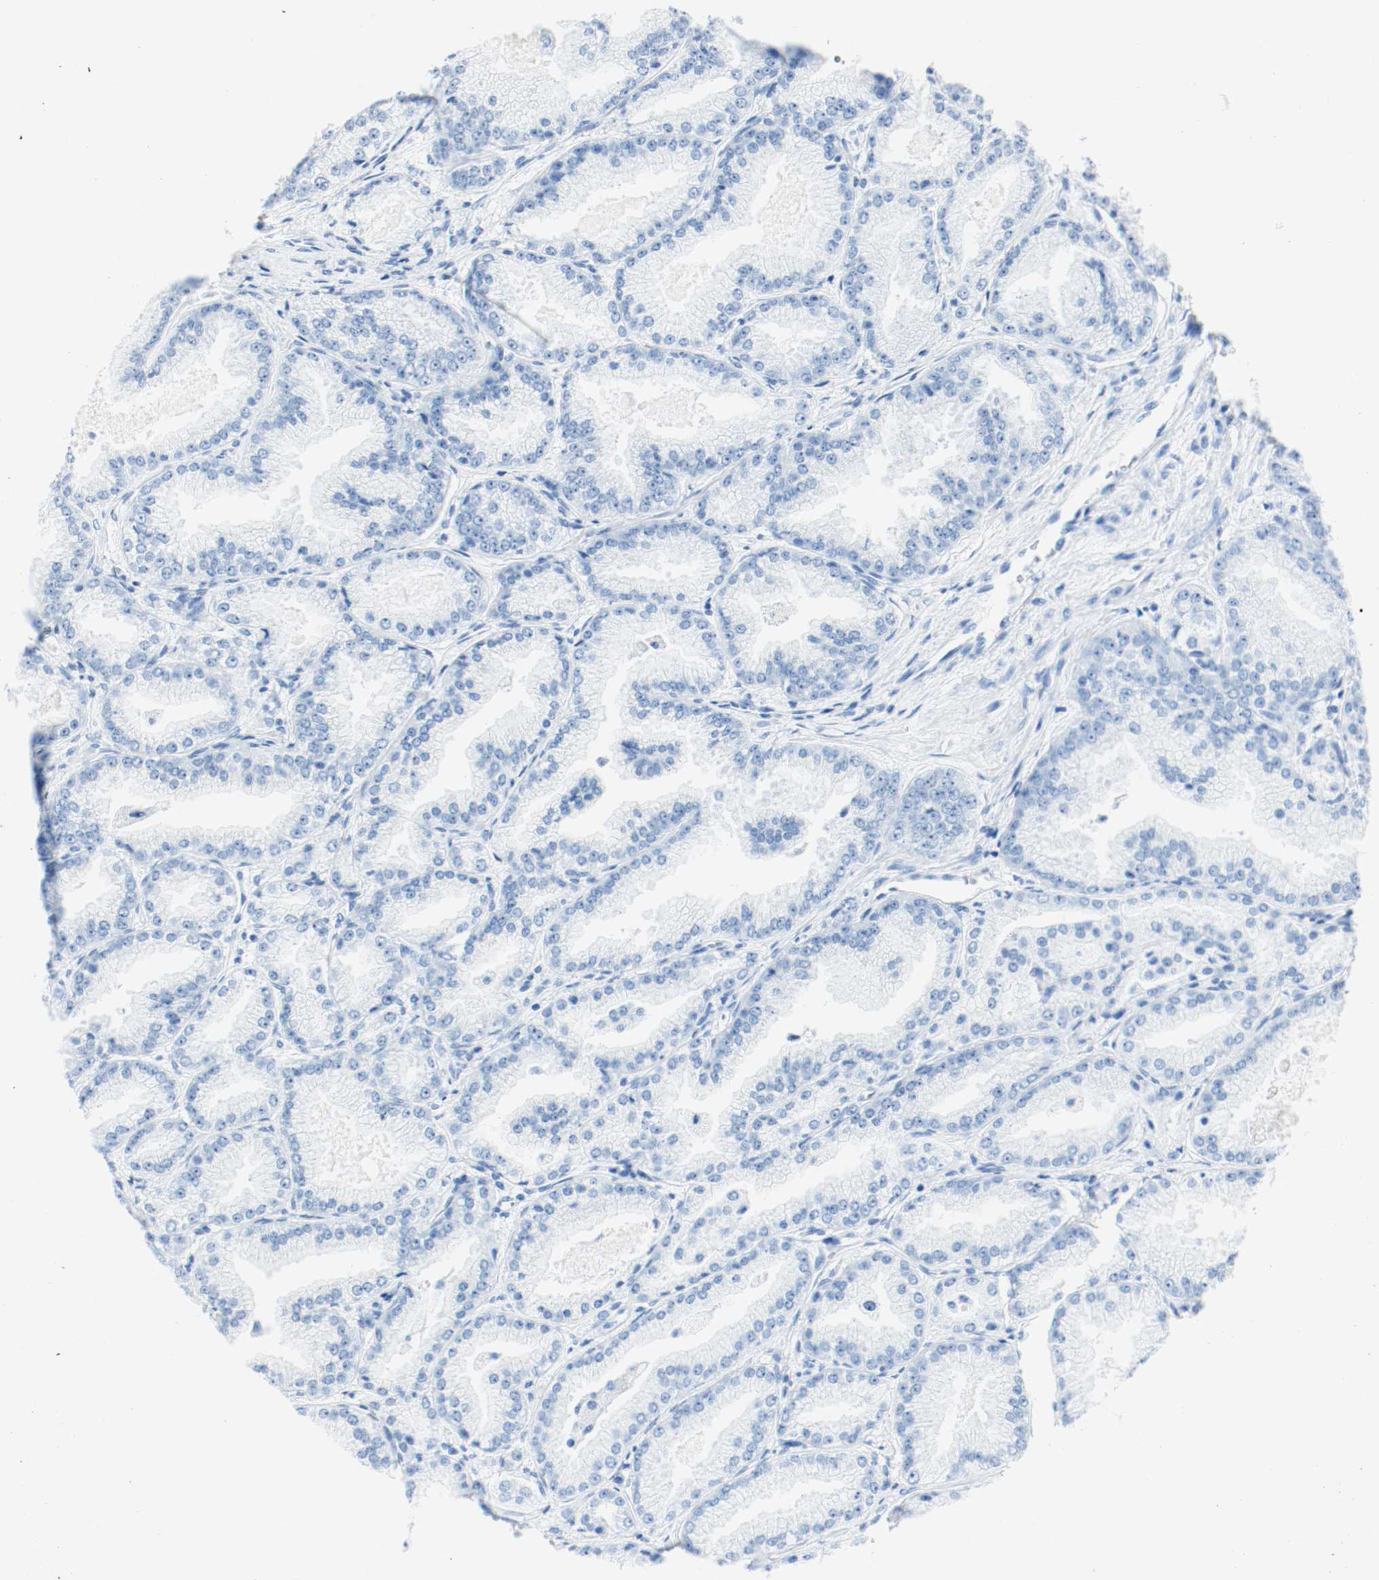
{"staining": {"intensity": "negative", "quantity": "none", "location": "none"}, "tissue": "prostate cancer", "cell_type": "Tumor cells", "image_type": "cancer", "snomed": [{"axis": "morphology", "description": "Adenocarcinoma, High grade"}, {"axis": "topography", "description": "Prostate"}], "caption": "A histopathology image of prostate high-grade adenocarcinoma stained for a protein reveals no brown staining in tumor cells. Brightfield microscopy of IHC stained with DAB (3,3'-diaminobenzidine) (brown) and hematoxylin (blue), captured at high magnification.", "gene": "S100A9", "patient": {"sex": "male", "age": 61}}